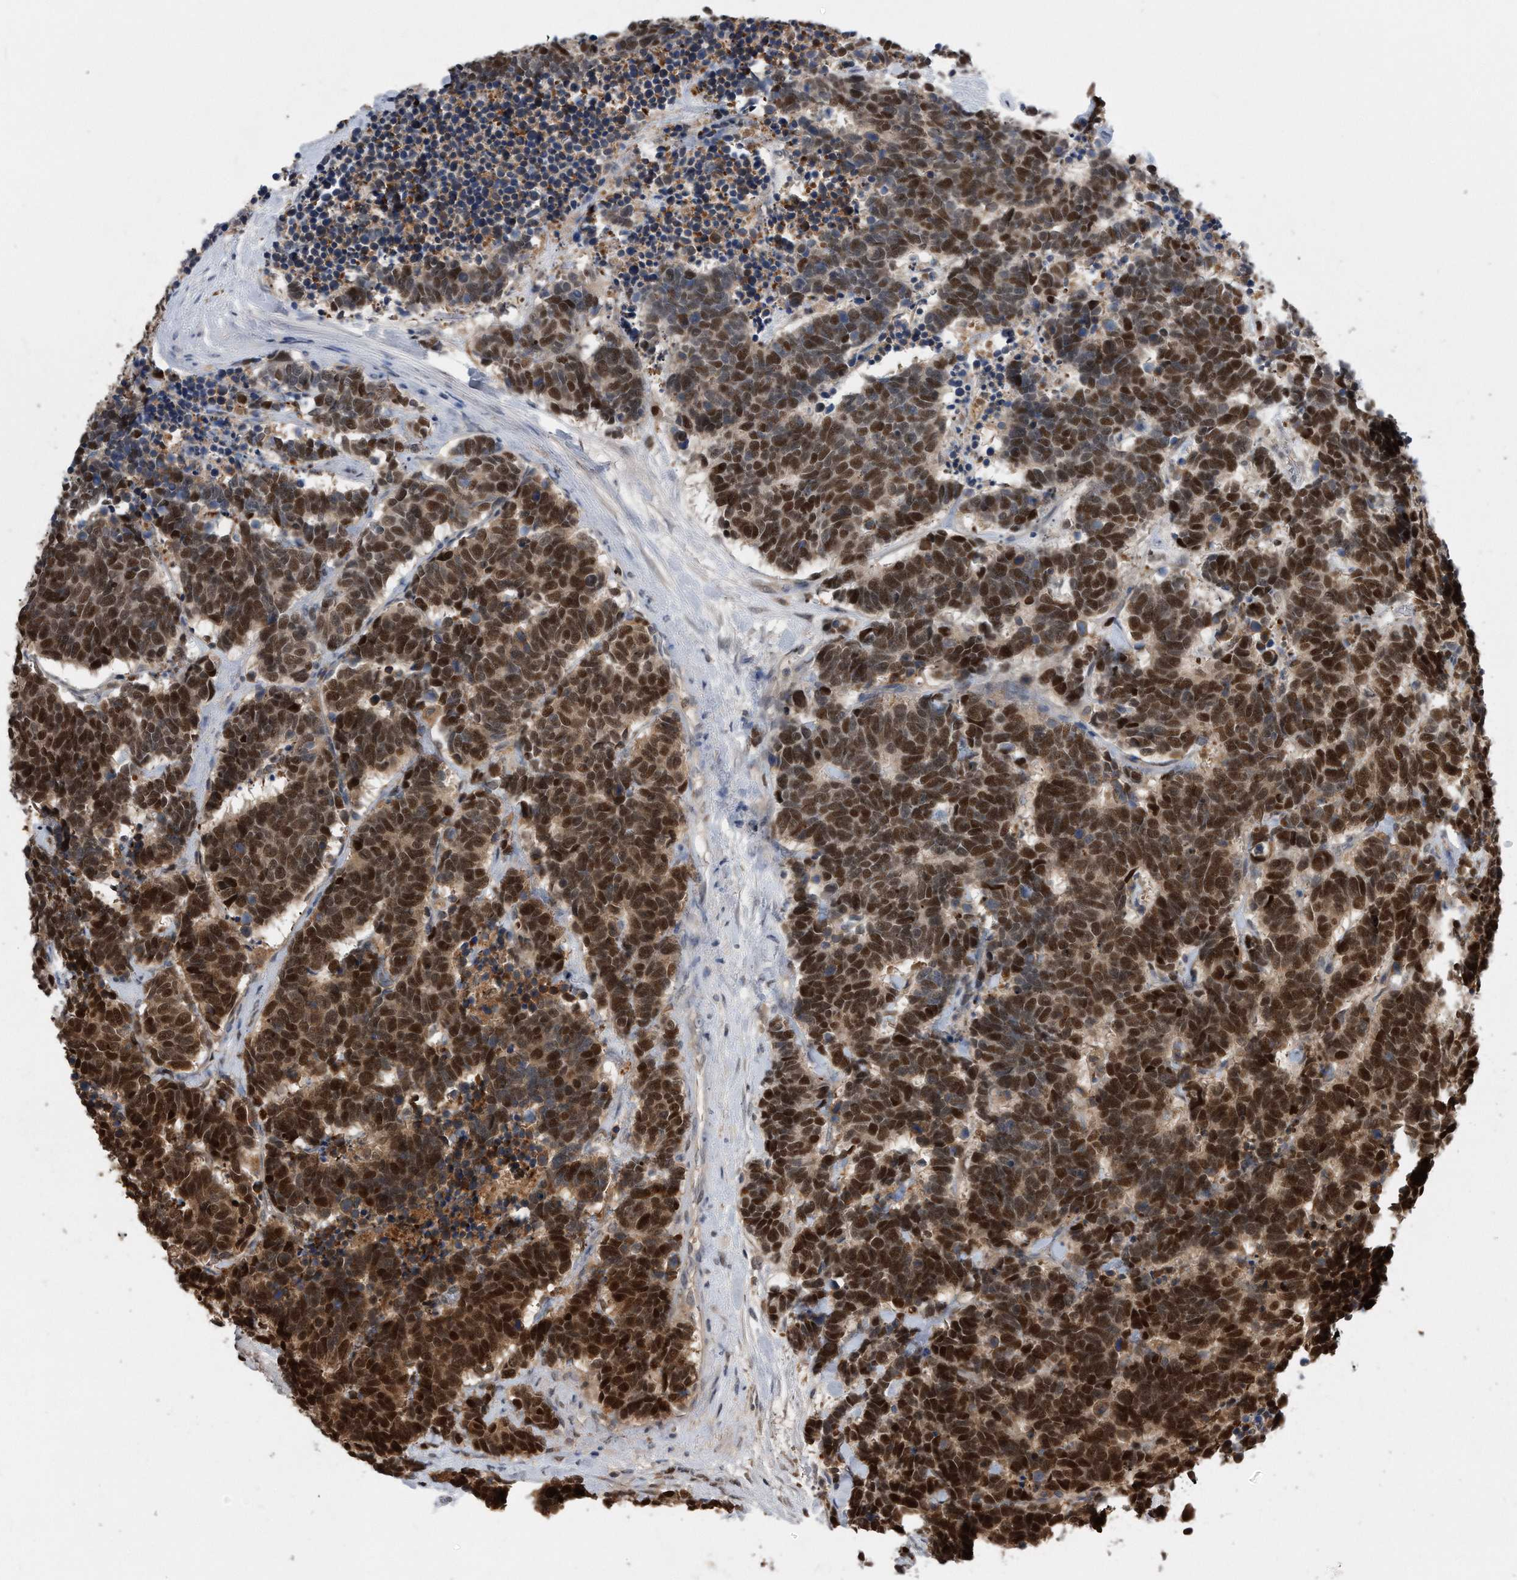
{"staining": {"intensity": "strong", "quantity": ">75%", "location": "nuclear"}, "tissue": "carcinoid", "cell_type": "Tumor cells", "image_type": "cancer", "snomed": [{"axis": "morphology", "description": "Carcinoma, NOS"}, {"axis": "morphology", "description": "Carcinoid, malignant, NOS"}, {"axis": "topography", "description": "Urinary bladder"}], "caption": "Carcinoid tissue demonstrates strong nuclear staining in about >75% of tumor cells (IHC, brightfield microscopy, high magnification).", "gene": "PCNA", "patient": {"sex": "male", "age": 57}}